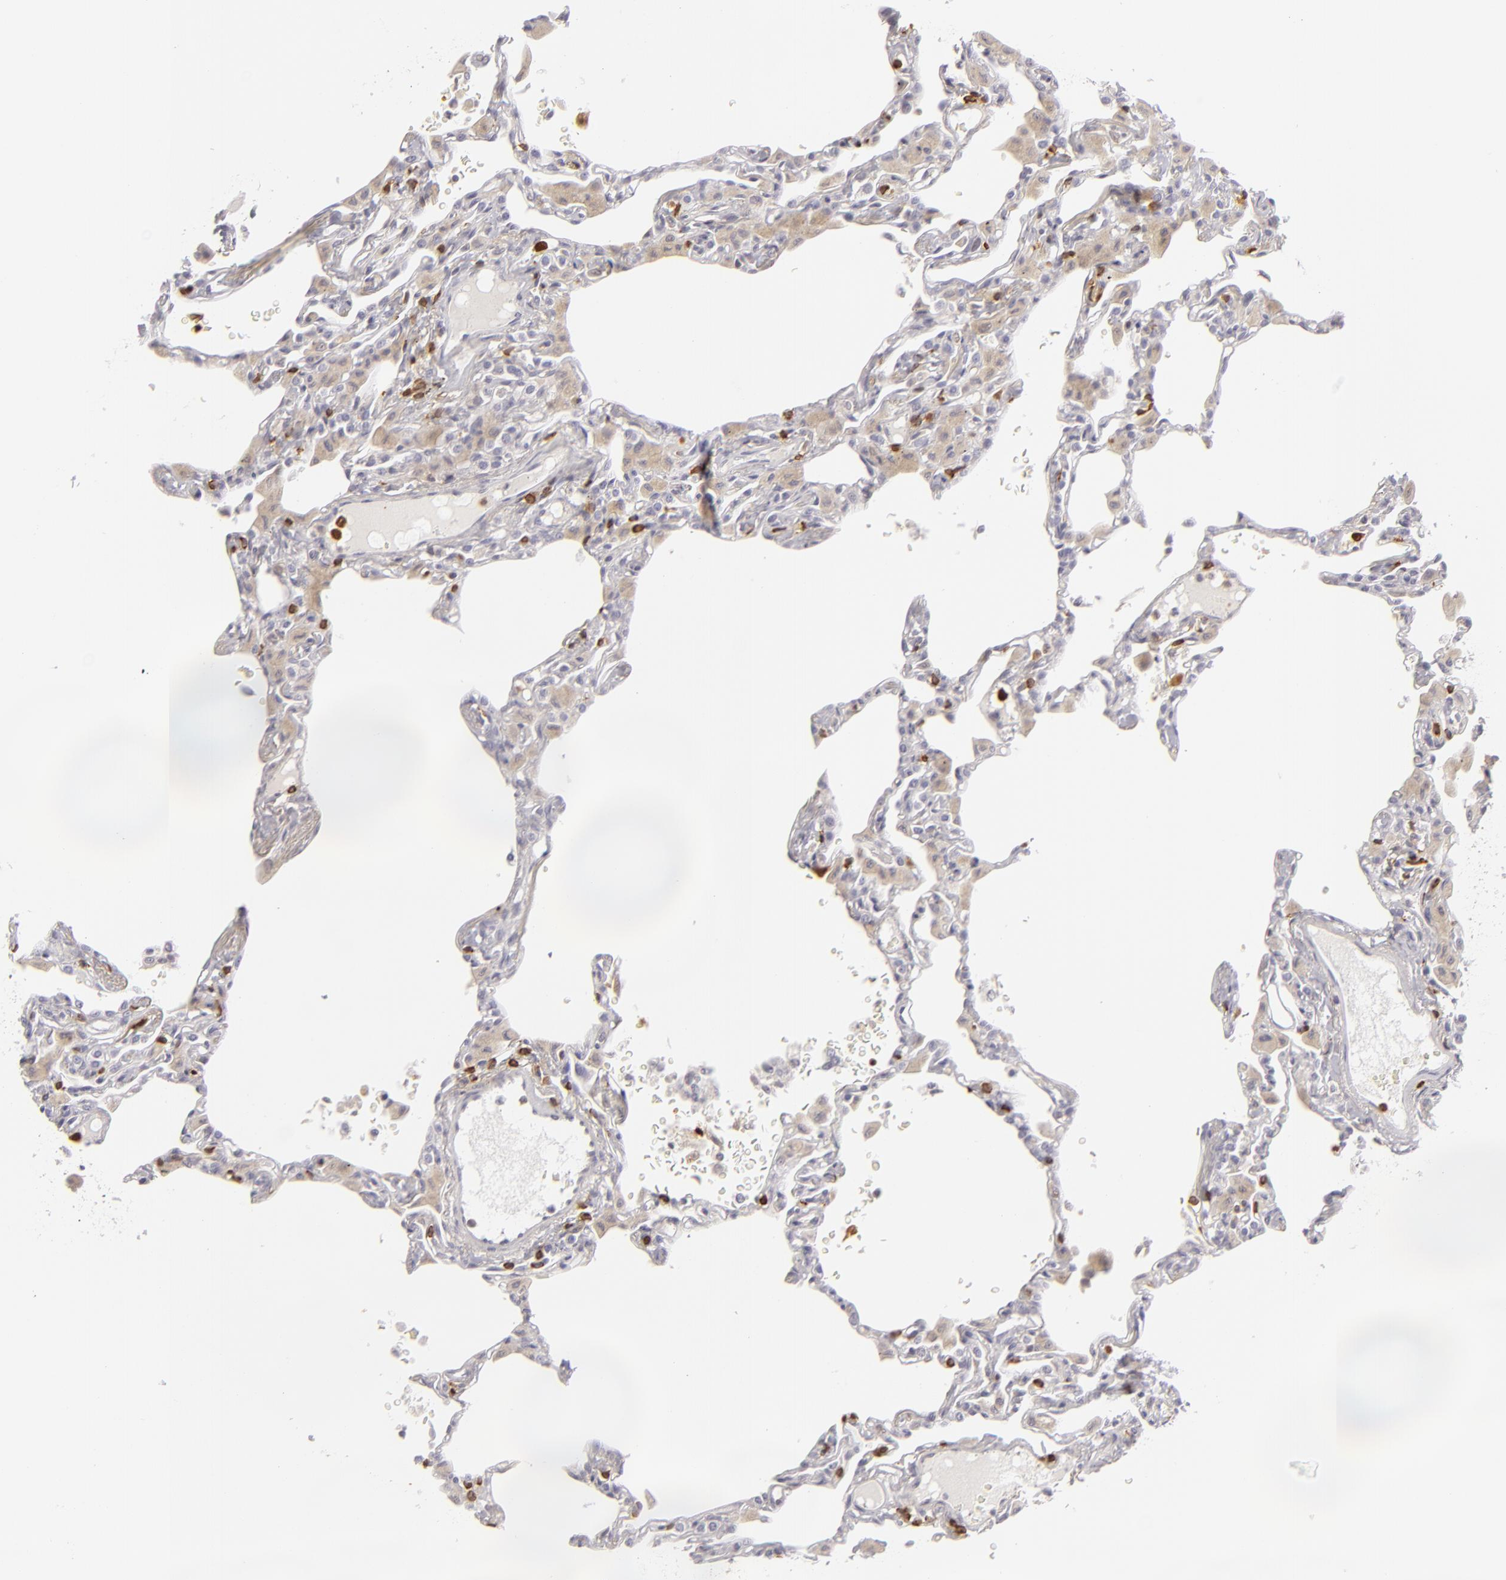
{"staining": {"intensity": "negative", "quantity": "none", "location": "none"}, "tissue": "lung", "cell_type": "Alveolar cells", "image_type": "normal", "snomed": [{"axis": "morphology", "description": "Normal tissue, NOS"}, {"axis": "topography", "description": "Lung"}], "caption": "DAB (3,3'-diaminobenzidine) immunohistochemical staining of normal human lung exhibits no significant expression in alveolar cells. (Immunohistochemistry, brightfield microscopy, high magnification).", "gene": "APOBEC3G", "patient": {"sex": "female", "age": 49}}